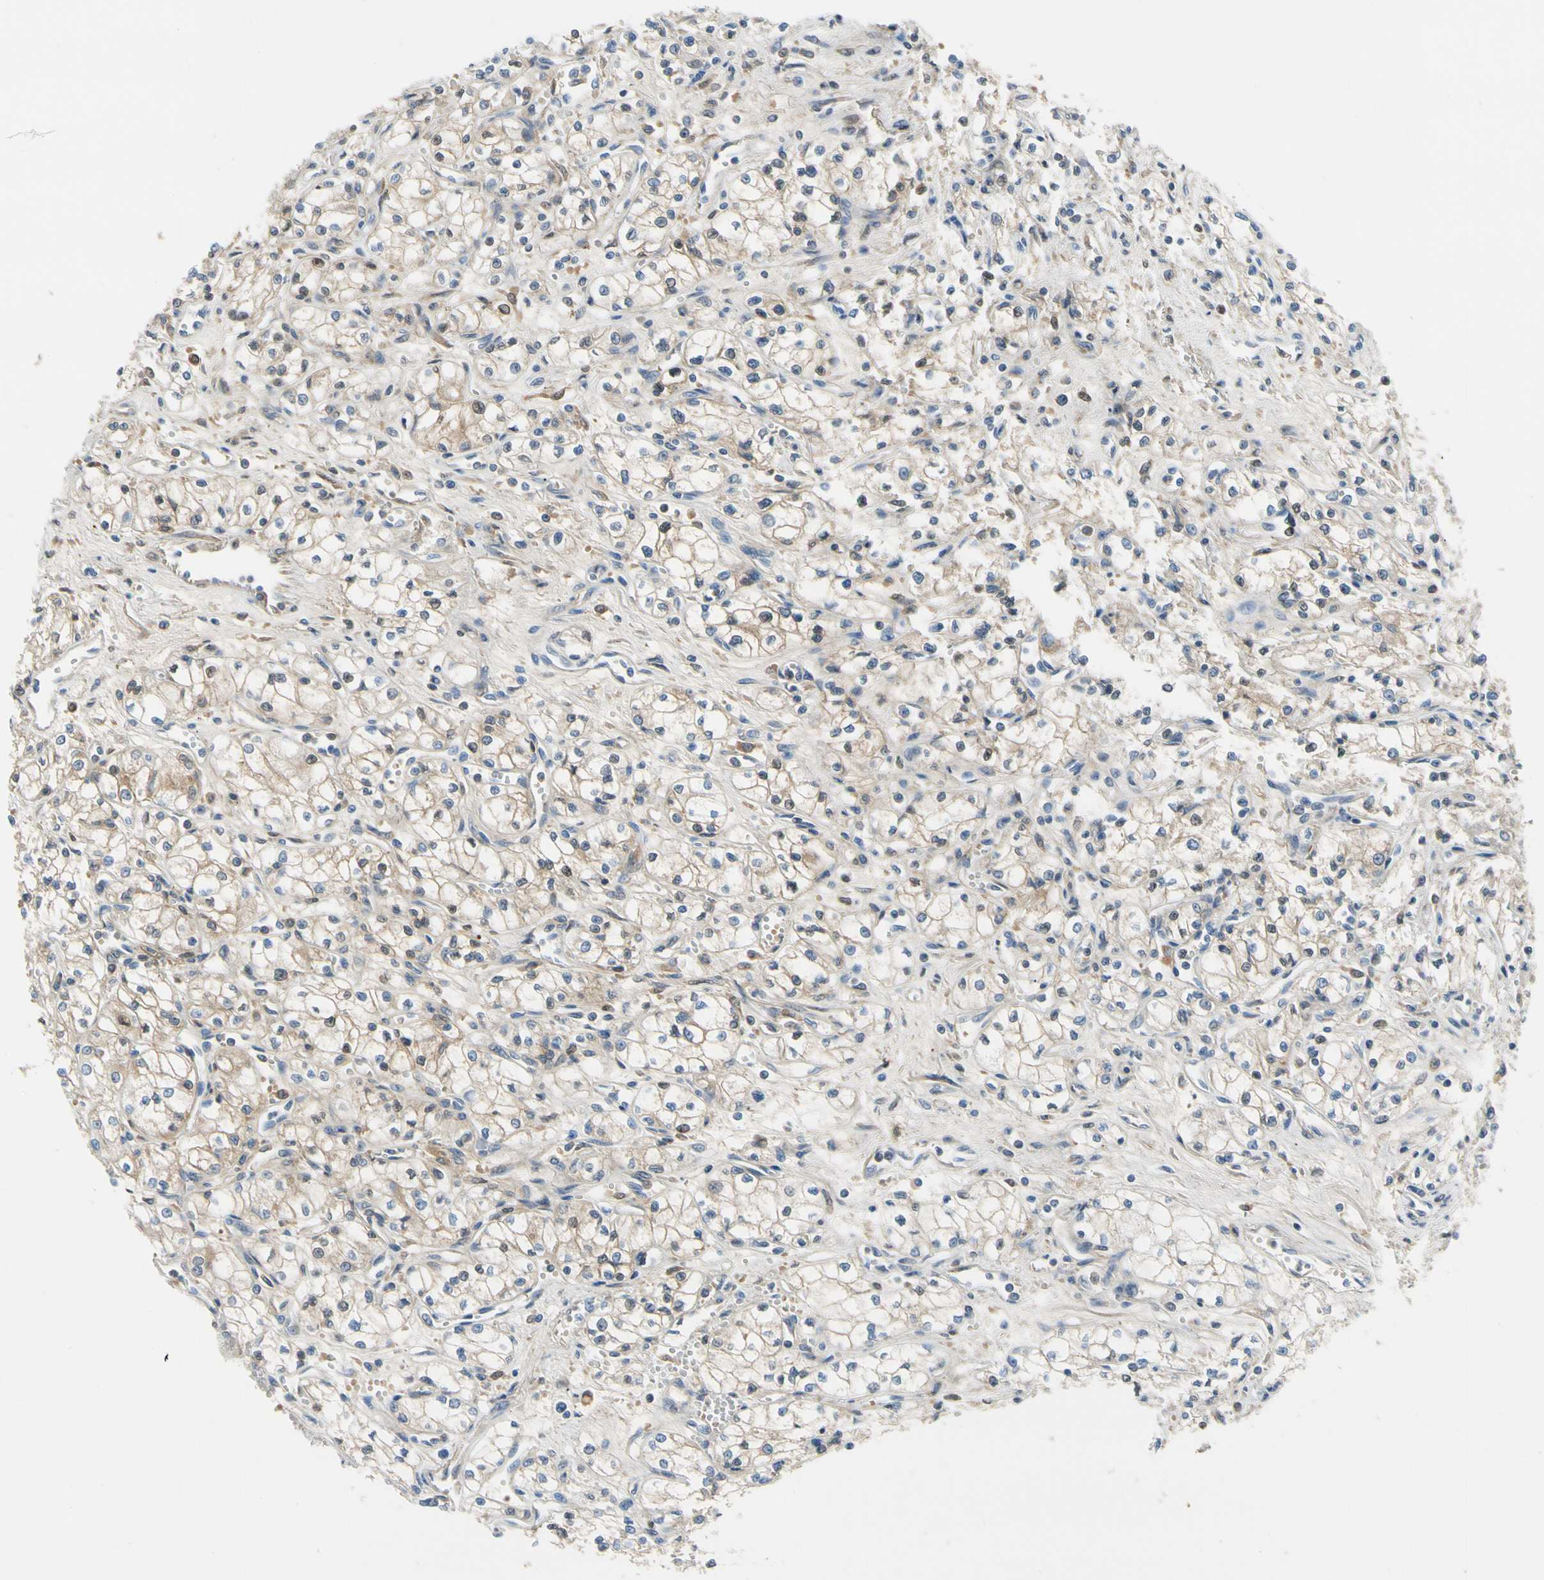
{"staining": {"intensity": "weak", "quantity": "25%-75%", "location": "cytoplasmic/membranous"}, "tissue": "renal cancer", "cell_type": "Tumor cells", "image_type": "cancer", "snomed": [{"axis": "morphology", "description": "Normal tissue, NOS"}, {"axis": "morphology", "description": "Adenocarcinoma, NOS"}, {"axis": "topography", "description": "Kidney"}], "caption": "A low amount of weak cytoplasmic/membranous staining is appreciated in about 25%-75% of tumor cells in renal cancer tissue.", "gene": "ENTREP3", "patient": {"sex": "male", "age": 59}}